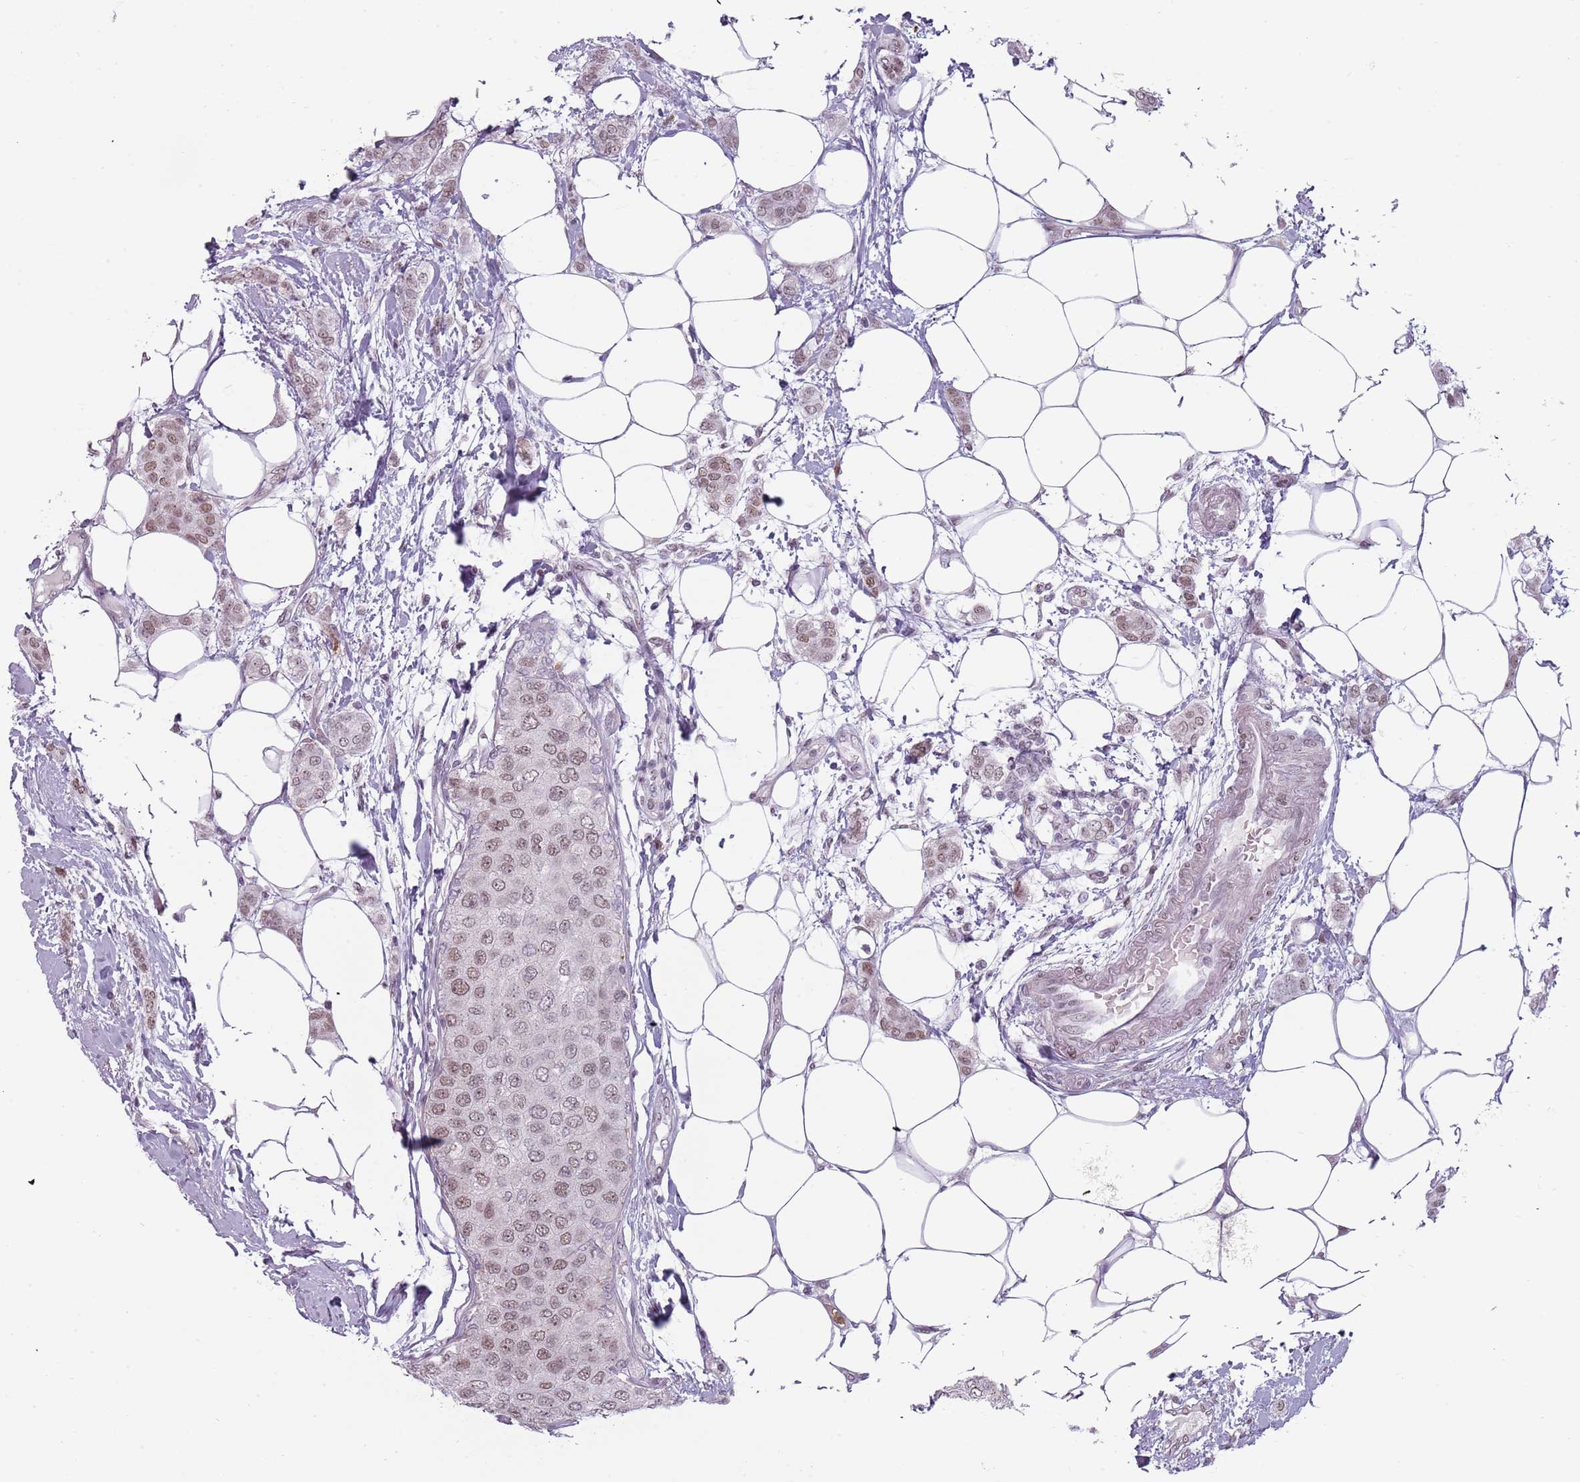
{"staining": {"intensity": "weak", "quantity": ">75%", "location": "nuclear"}, "tissue": "breast cancer", "cell_type": "Tumor cells", "image_type": "cancer", "snomed": [{"axis": "morphology", "description": "Duct carcinoma"}, {"axis": "topography", "description": "Breast"}], "caption": "Protein staining of breast intraductal carcinoma tissue demonstrates weak nuclear staining in approximately >75% of tumor cells.", "gene": "REXO4", "patient": {"sex": "female", "age": 72}}